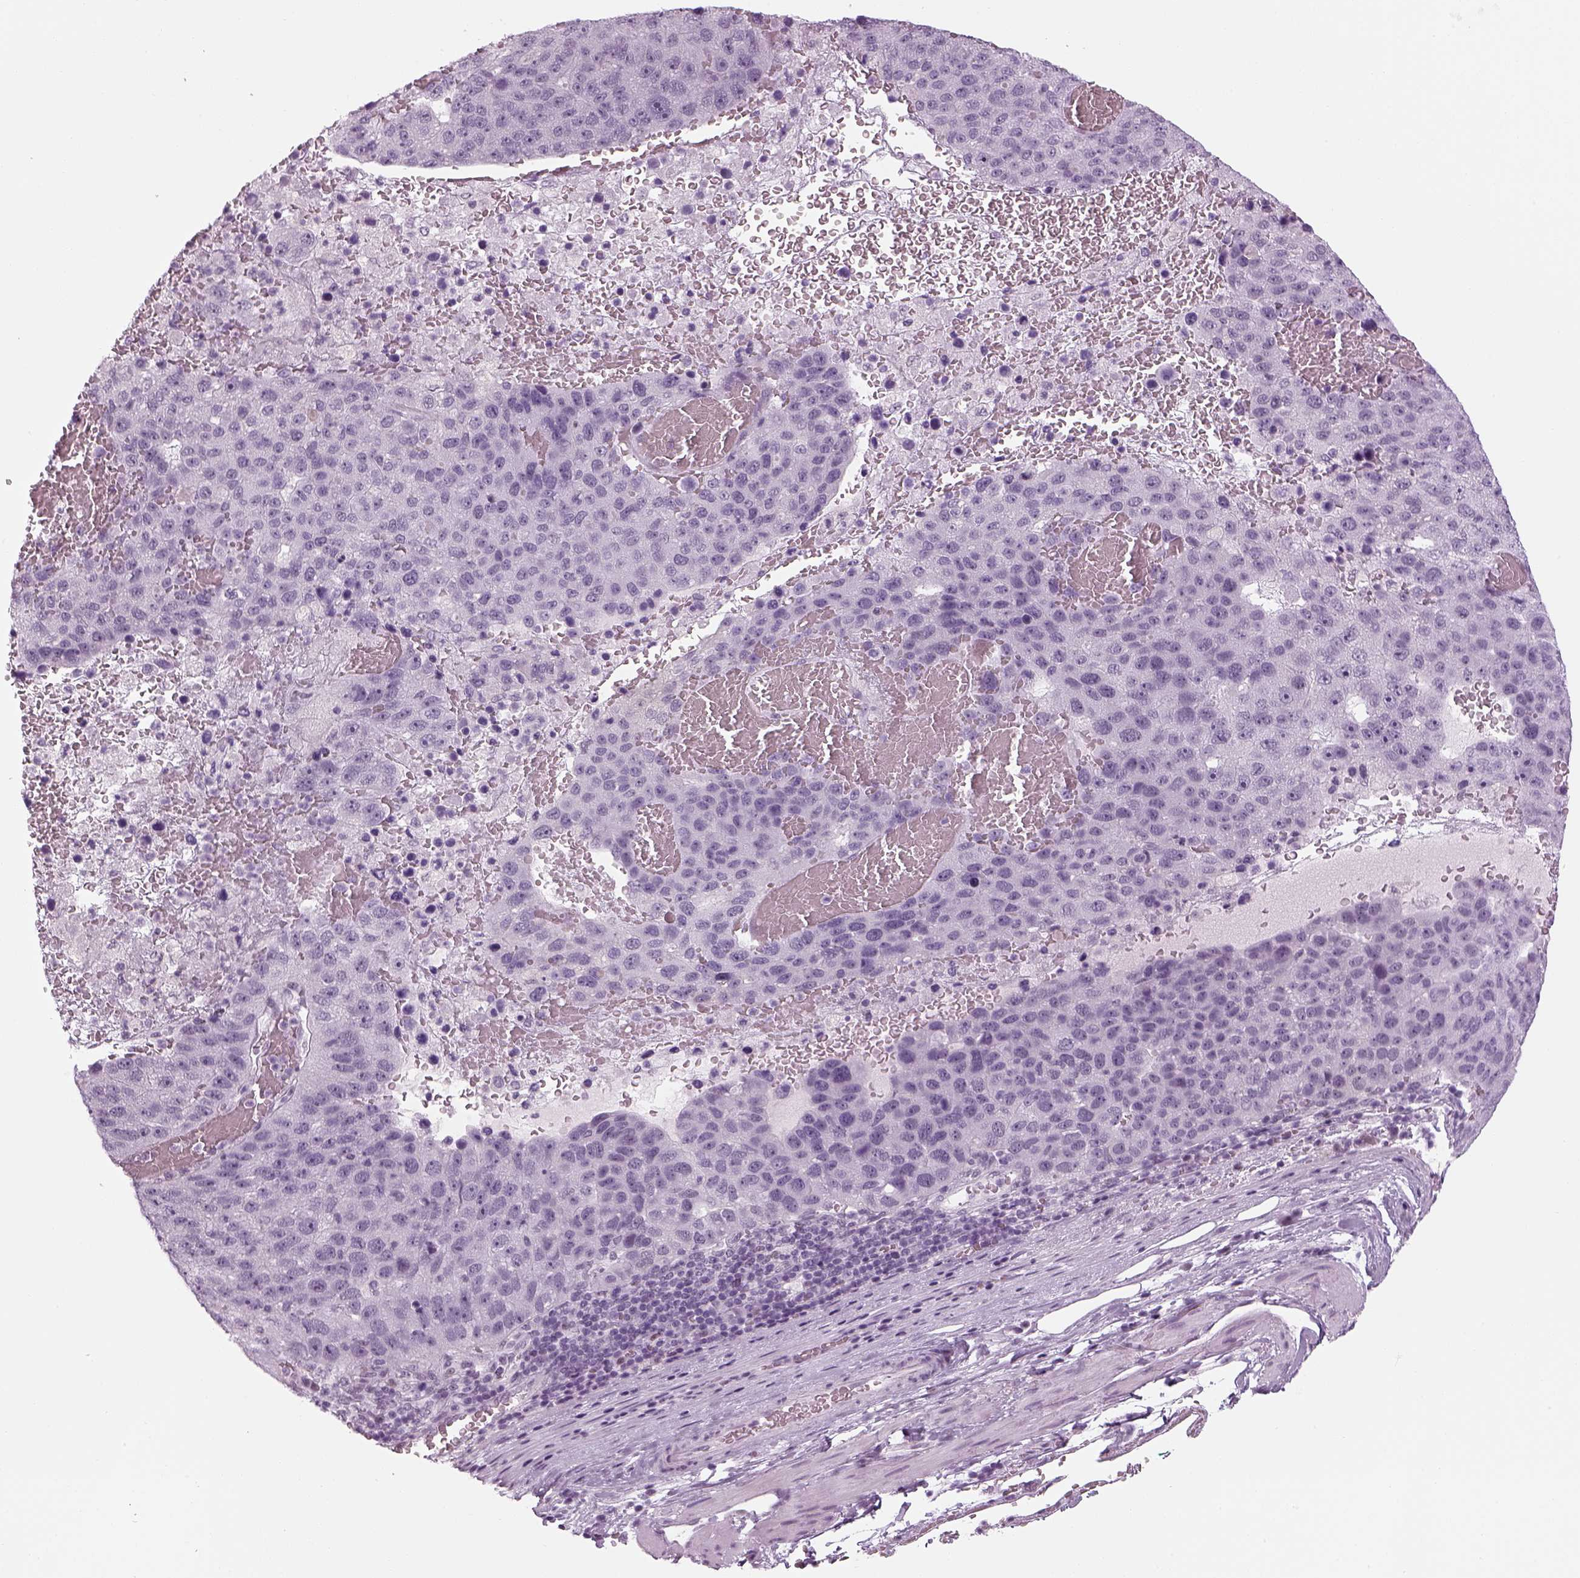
{"staining": {"intensity": "negative", "quantity": "none", "location": "none"}, "tissue": "pancreatic cancer", "cell_type": "Tumor cells", "image_type": "cancer", "snomed": [{"axis": "morphology", "description": "Adenocarcinoma, NOS"}, {"axis": "topography", "description": "Pancreas"}], "caption": "High magnification brightfield microscopy of adenocarcinoma (pancreatic) stained with DAB (brown) and counterstained with hematoxylin (blue): tumor cells show no significant staining.", "gene": "KCNG2", "patient": {"sex": "female", "age": 61}}